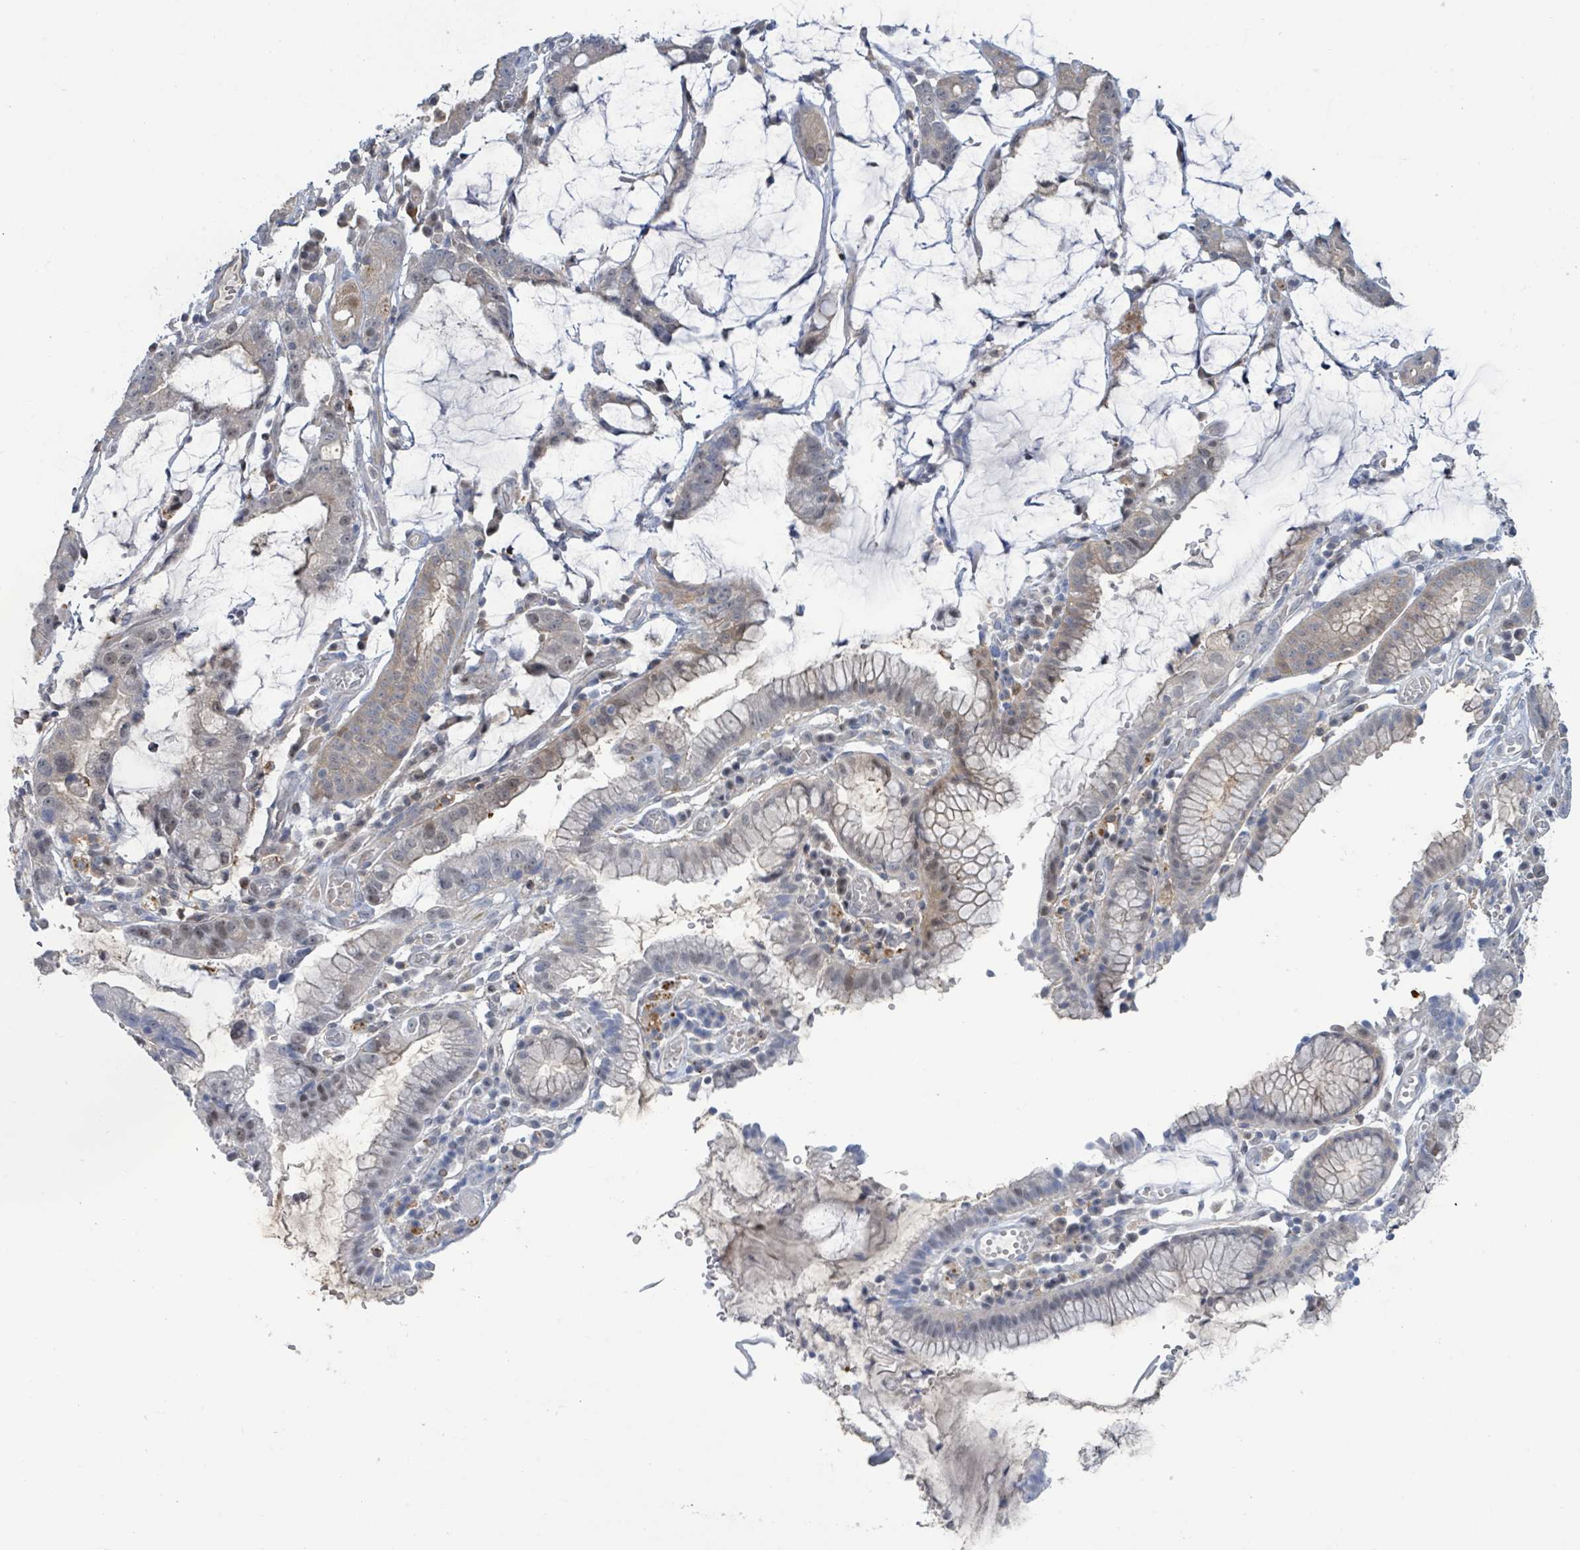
{"staining": {"intensity": "negative", "quantity": "none", "location": "none"}, "tissue": "stomach cancer", "cell_type": "Tumor cells", "image_type": "cancer", "snomed": [{"axis": "morphology", "description": "Adenocarcinoma, NOS"}, {"axis": "topography", "description": "Stomach"}], "caption": "IHC of human stomach cancer (adenocarcinoma) displays no staining in tumor cells. The staining was performed using DAB (3,3'-diaminobenzidine) to visualize the protein expression in brown, while the nuclei were stained in blue with hematoxylin (Magnification: 20x).", "gene": "PGAM1", "patient": {"sex": "male", "age": 55}}